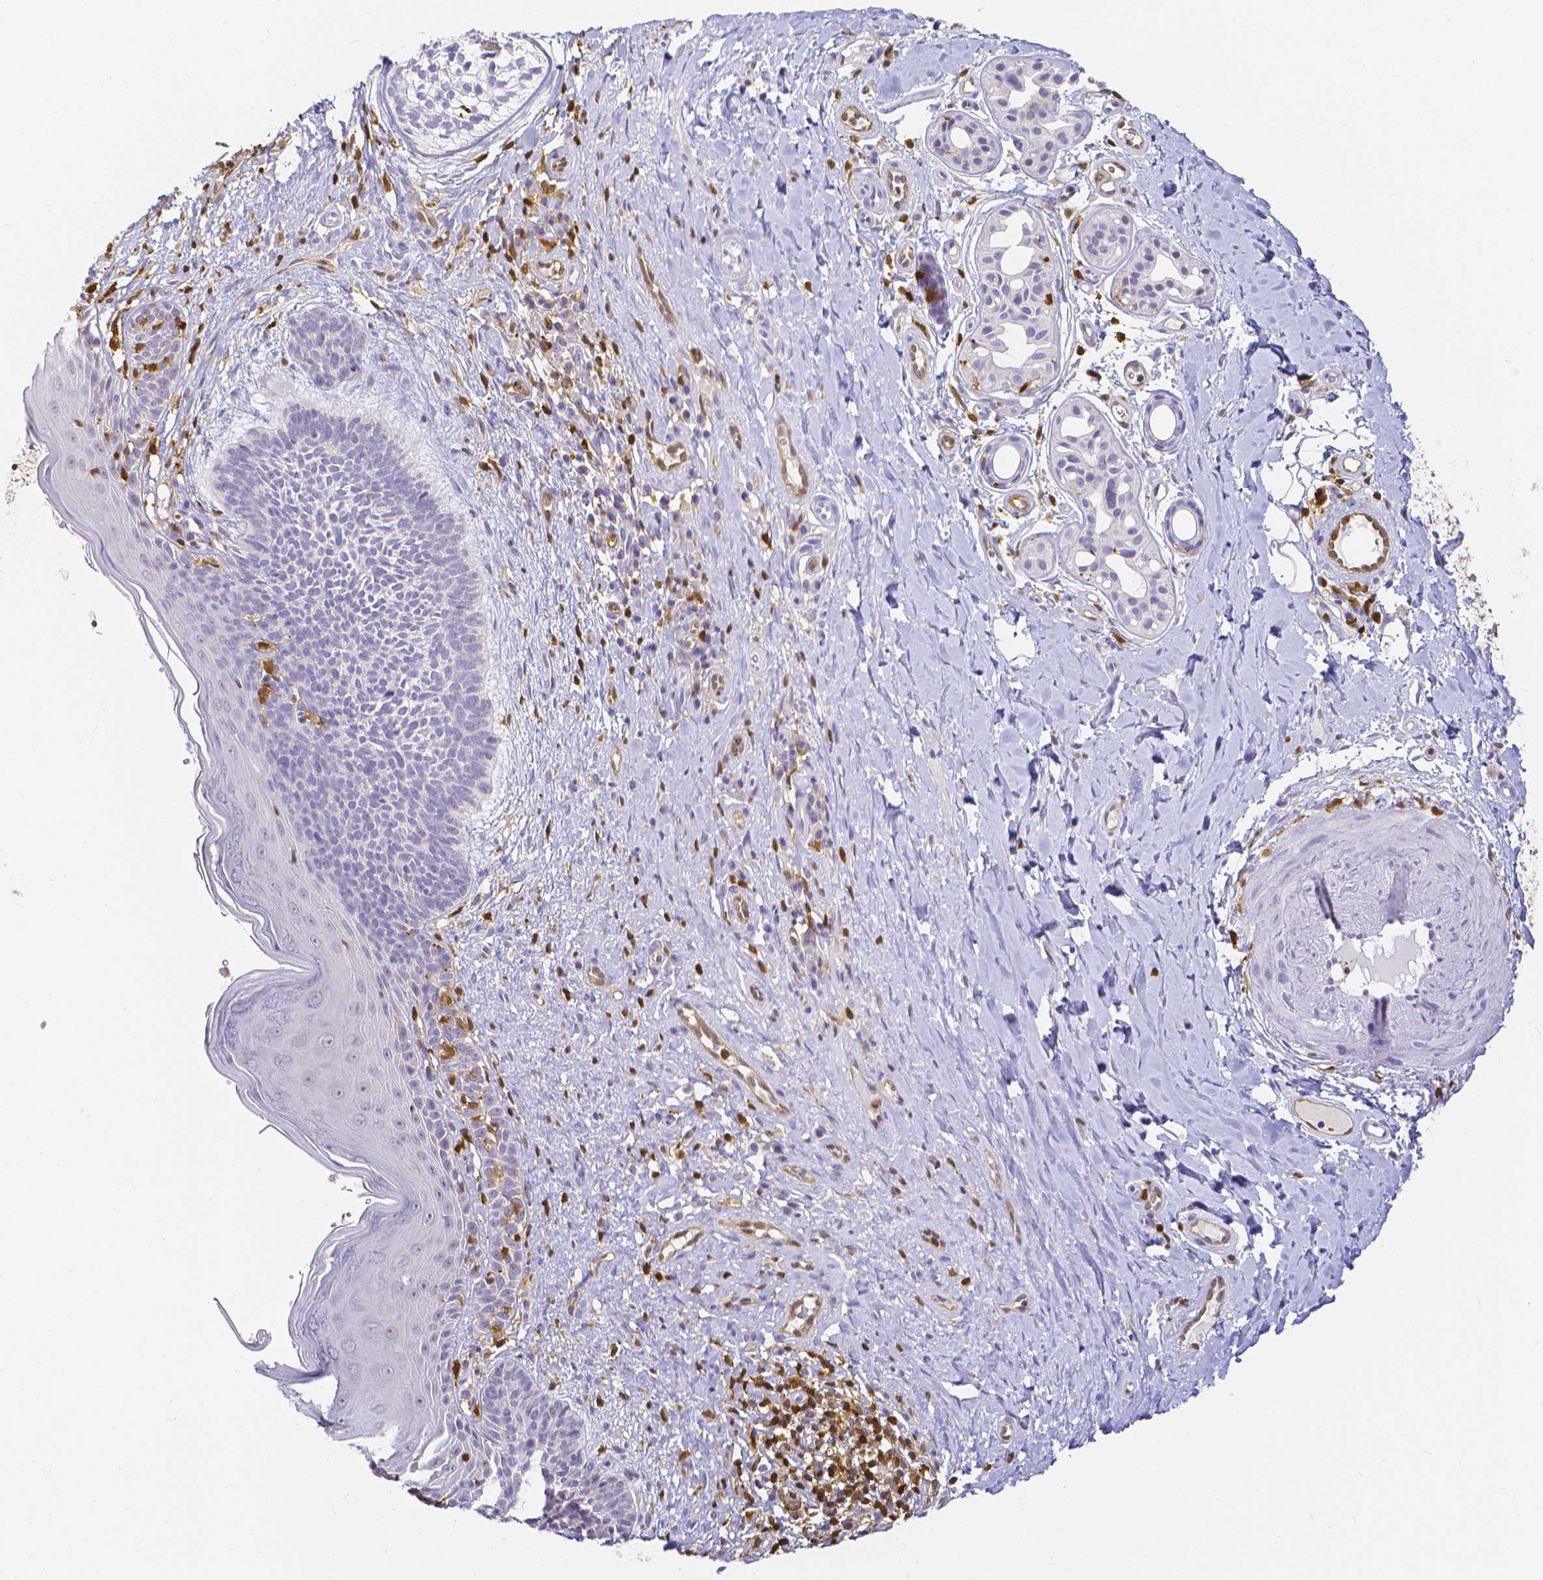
{"staining": {"intensity": "negative", "quantity": "none", "location": "none"}, "tissue": "skin cancer", "cell_type": "Tumor cells", "image_type": "cancer", "snomed": [{"axis": "morphology", "description": "Basal cell carcinoma"}, {"axis": "topography", "description": "Skin"}], "caption": "Skin basal cell carcinoma was stained to show a protein in brown. There is no significant staining in tumor cells. Nuclei are stained in blue.", "gene": "COTL1", "patient": {"sex": "male", "age": 89}}